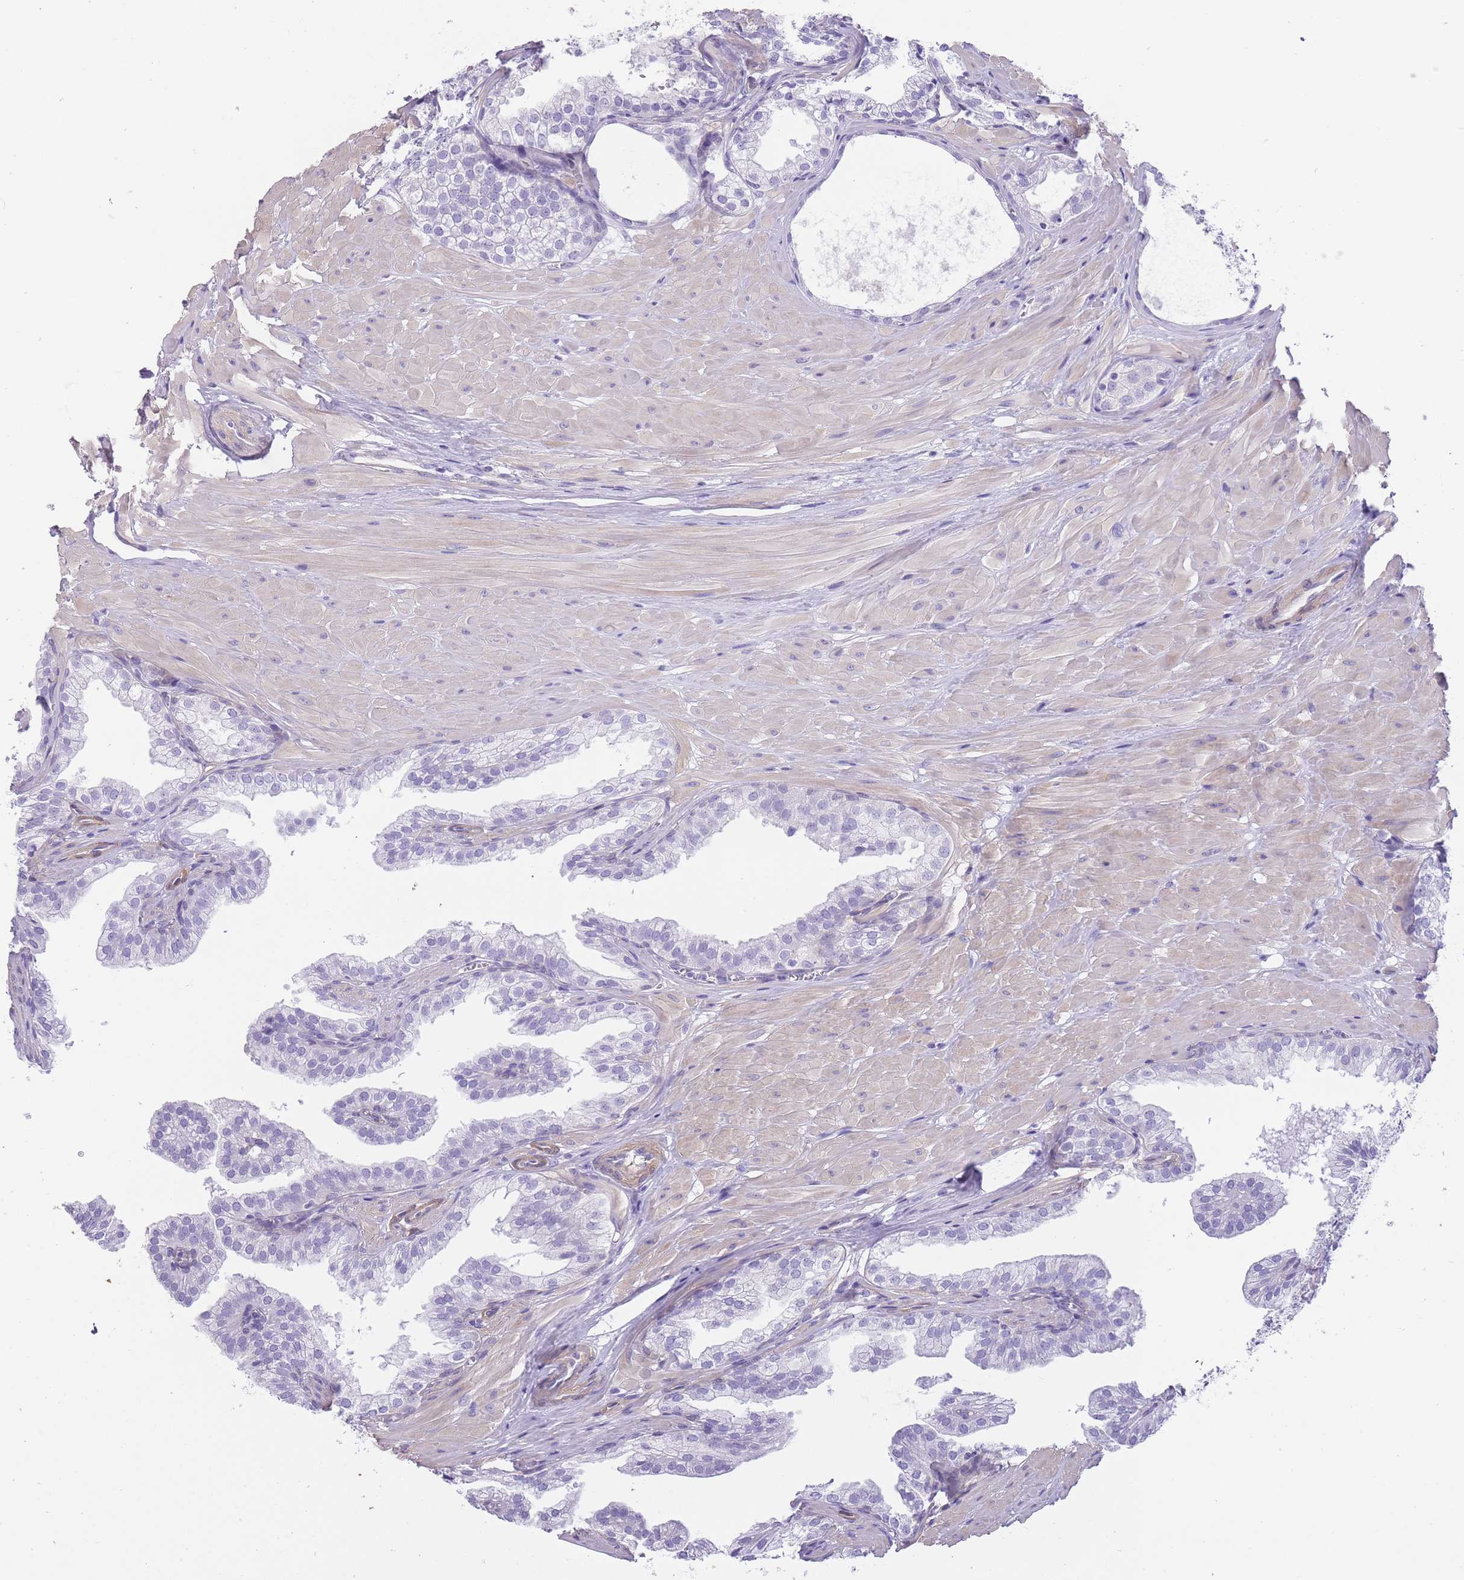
{"staining": {"intensity": "negative", "quantity": "none", "location": "none"}, "tissue": "prostate", "cell_type": "Glandular cells", "image_type": "normal", "snomed": [{"axis": "morphology", "description": "Normal tissue, NOS"}, {"axis": "topography", "description": "Prostate"}, {"axis": "topography", "description": "Peripheral nerve tissue"}], "caption": "Glandular cells show no significant expression in normal prostate. Brightfield microscopy of IHC stained with DAB (brown) and hematoxylin (blue), captured at high magnification.", "gene": "OR11H12", "patient": {"sex": "male", "age": 55}}